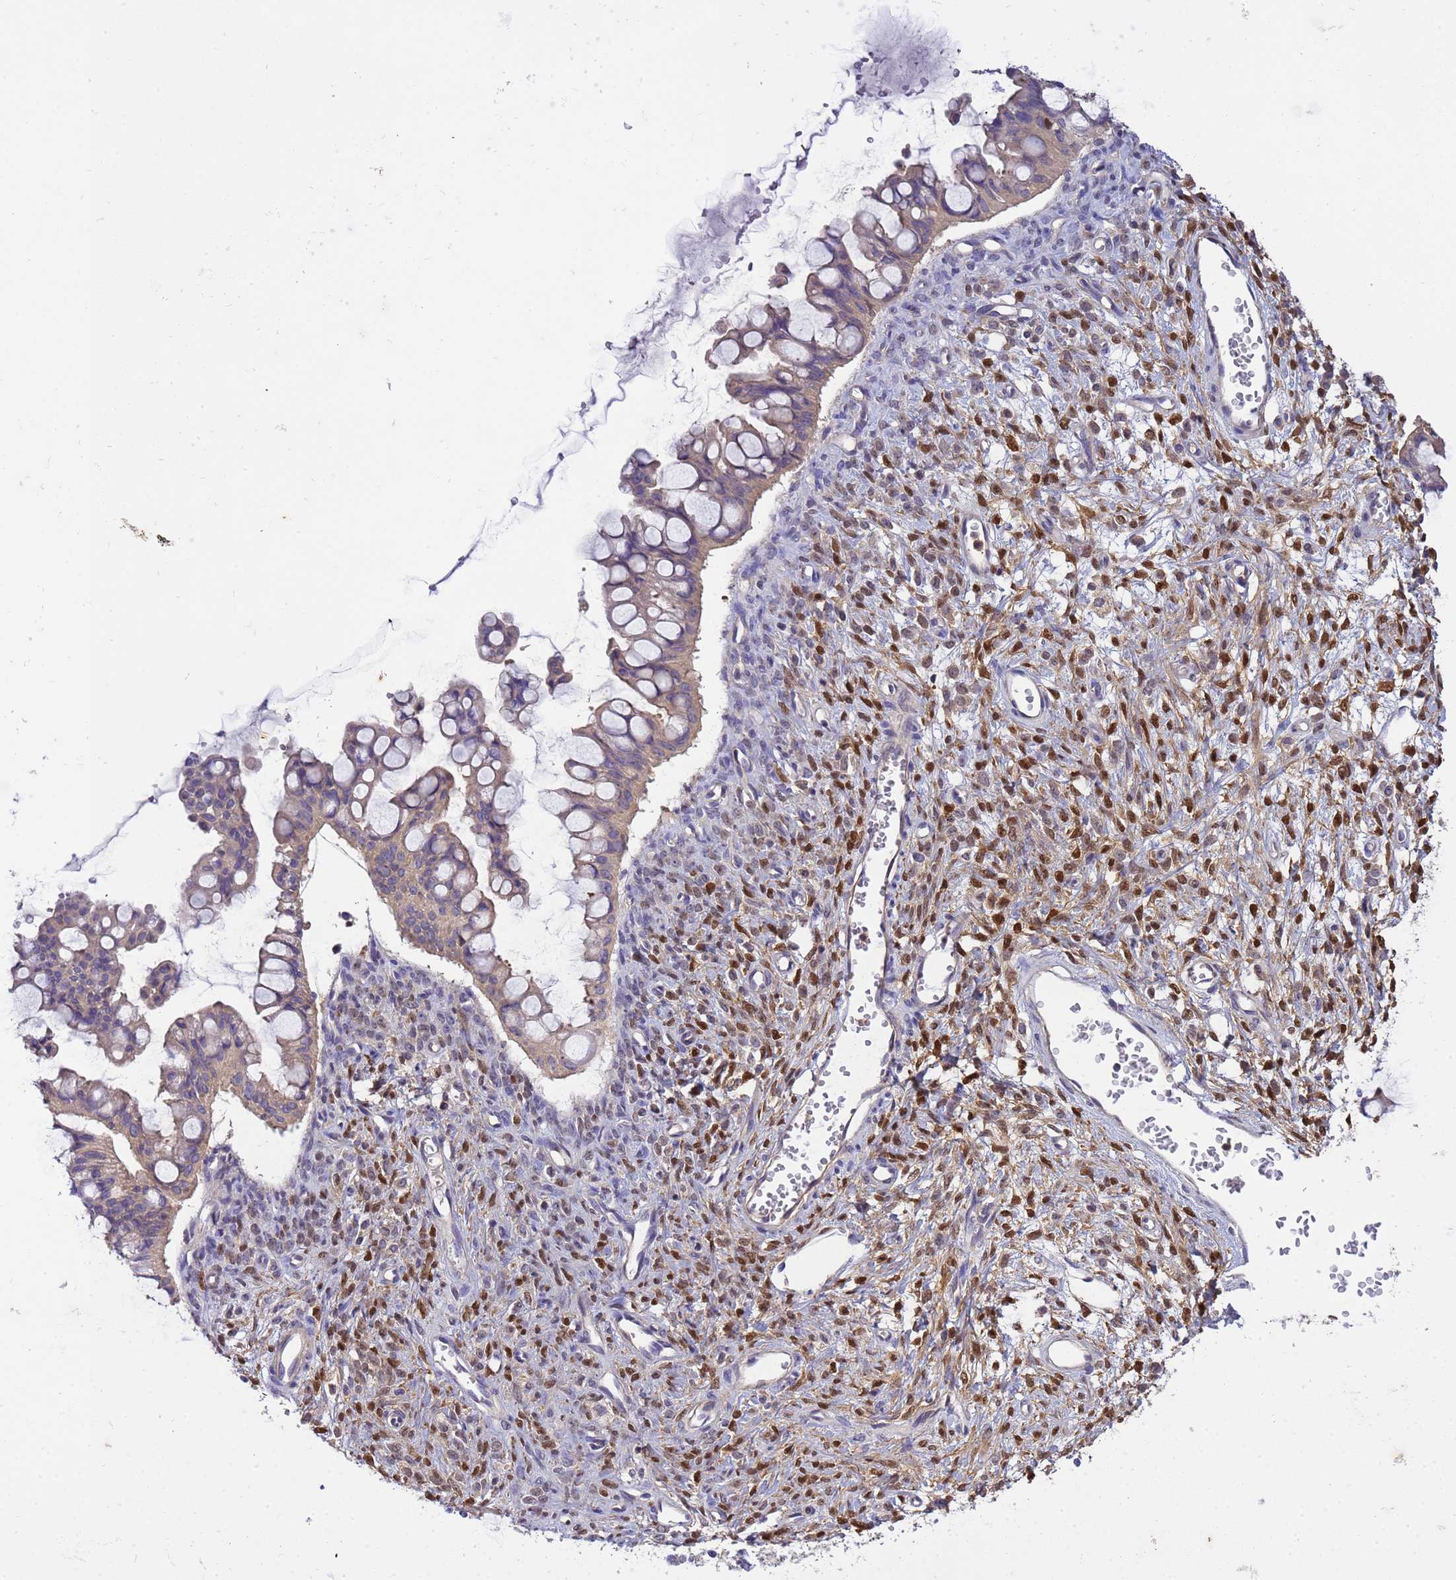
{"staining": {"intensity": "weak", "quantity": "<25%", "location": "cytoplasmic/membranous"}, "tissue": "ovarian cancer", "cell_type": "Tumor cells", "image_type": "cancer", "snomed": [{"axis": "morphology", "description": "Cystadenocarcinoma, mucinous, NOS"}, {"axis": "topography", "description": "Ovary"}], "caption": "High magnification brightfield microscopy of ovarian cancer (mucinous cystadenocarcinoma) stained with DAB (3,3'-diaminobenzidine) (brown) and counterstained with hematoxylin (blue): tumor cells show no significant expression.", "gene": "PLCXD3", "patient": {"sex": "female", "age": 73}}